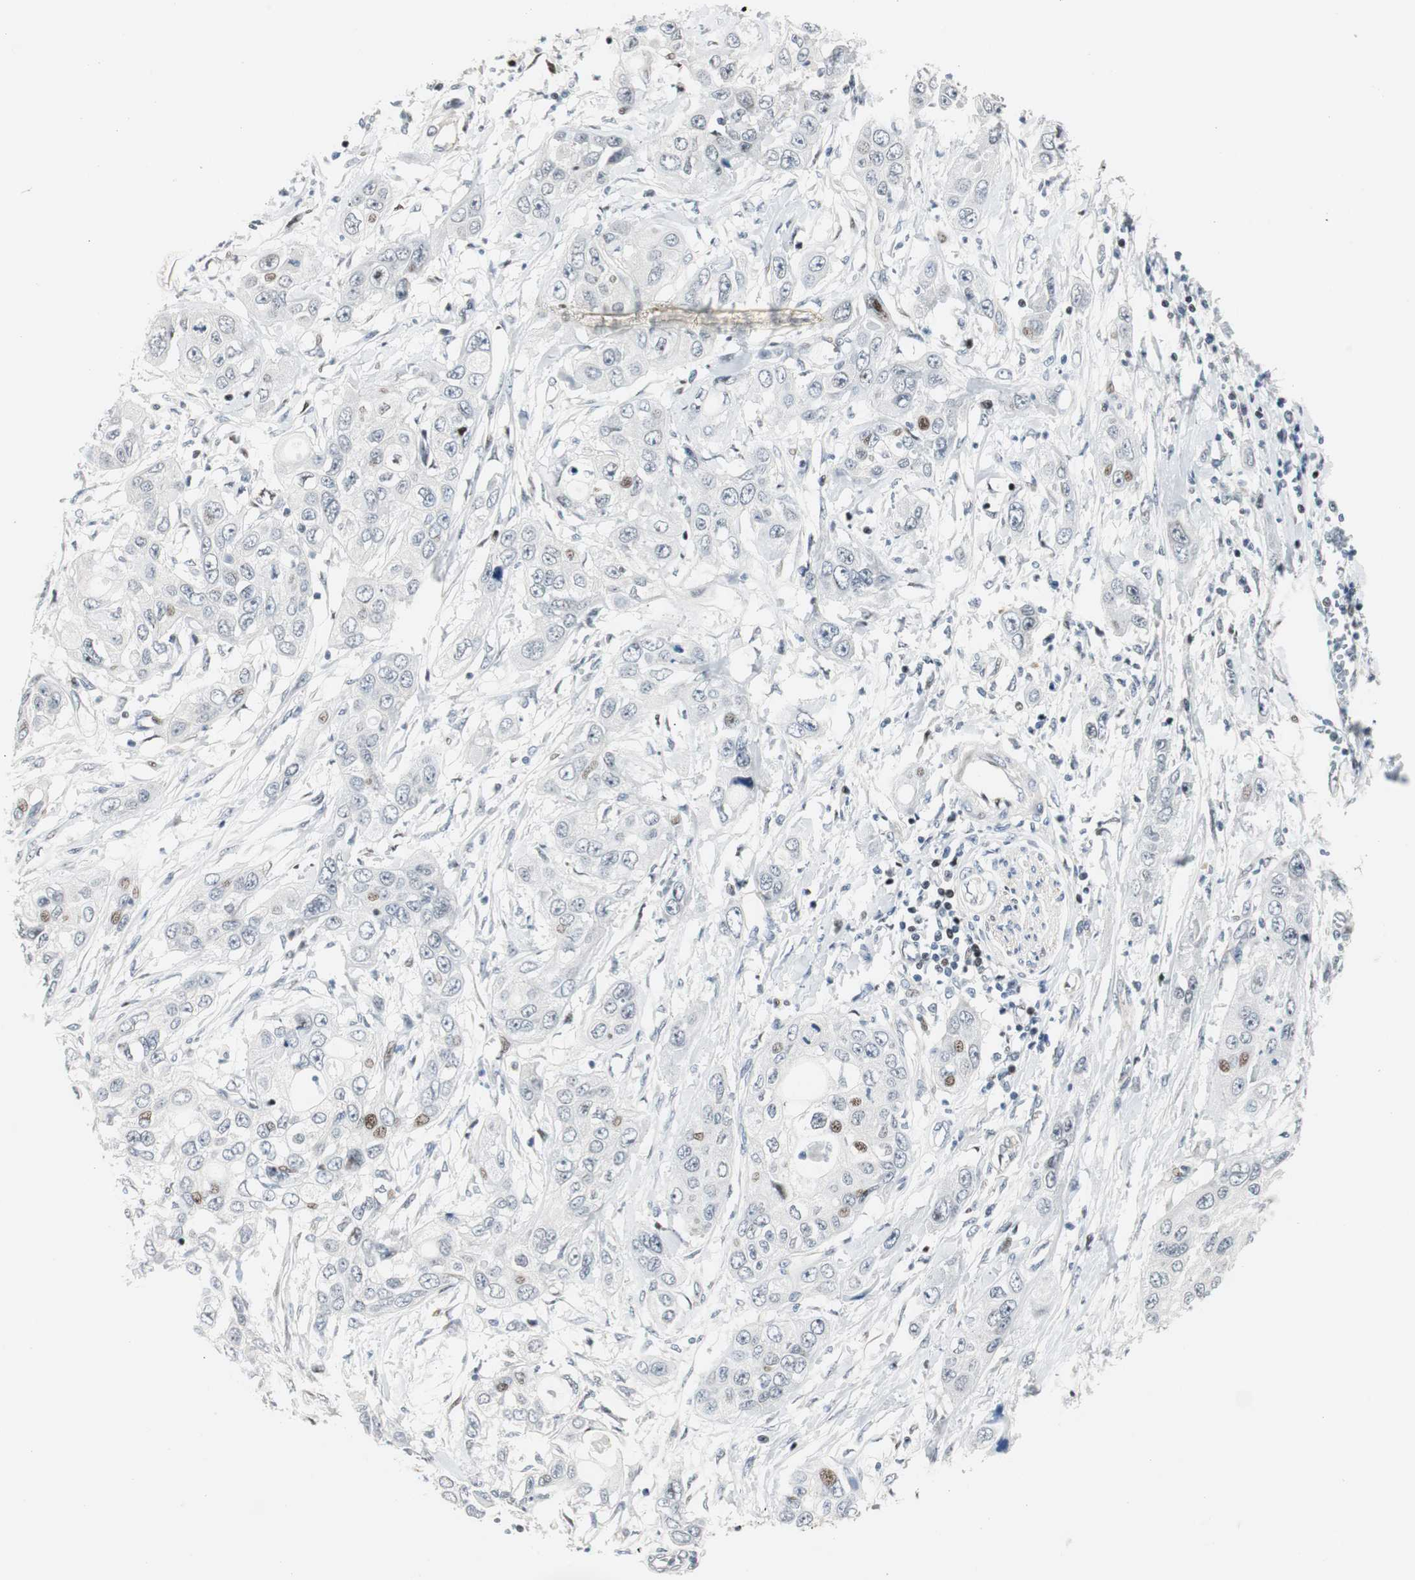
{"staining": {"intensity": "weak", "quantity": "<25%", "location": "nuclear"}, "tissue": "pancreatic cancer", "cell_type": "Tumor cells", "image_type": "cancer", "snomed": [{"axis": "morphology", "description": "Adenocarcinoma, NOS"}, {"axis": "topography", "description": "Pancreas"}], "caption": "Immunohistochemistry histopathology image of neoplastic tissue: pancreatic cancer stained with DAB (3,3'-diaminobenzidine) shows no significant protein expression in tumor cells.", "gene": "RAD1", "patient": {"sex": "female", "age": 70}}